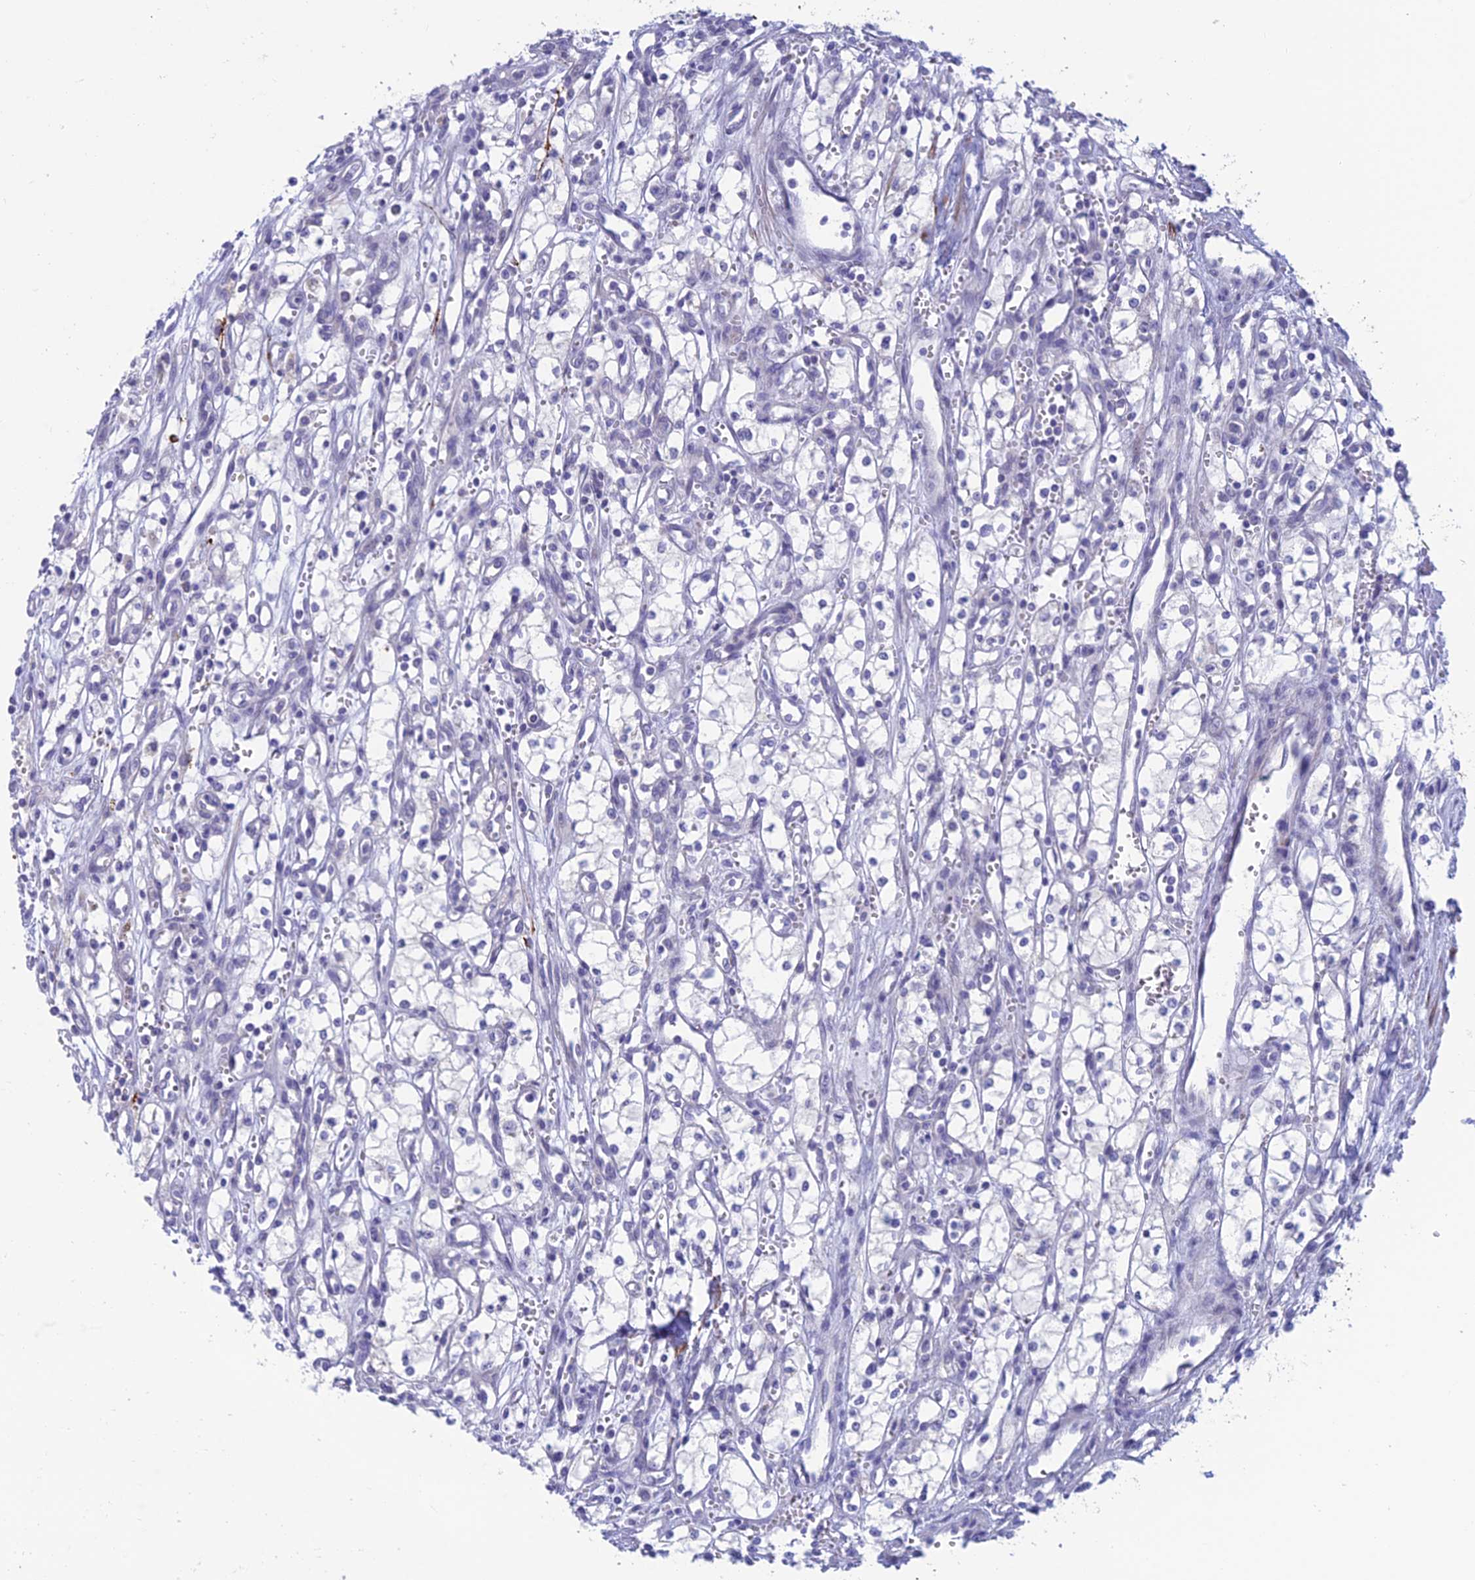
{"staining": {"intensity": "negative", "quantity": "none", "location": "none"}, "tissue": "renal cancer", "cell_type": "Tumor cells", "image_type": "cancer", "snomed": [{"axis": "morphology", "description": "Adenocarcinoma, NOS"}, {"axis": "topography", "description": "Kidney"}], "caption": "Immunohistochemical staining of human adenocarcinoma (renal) demonstrates no significant staining in tumor cells.", "gene": "XPO7", "patient": {"sex": "male", "age": 59}}